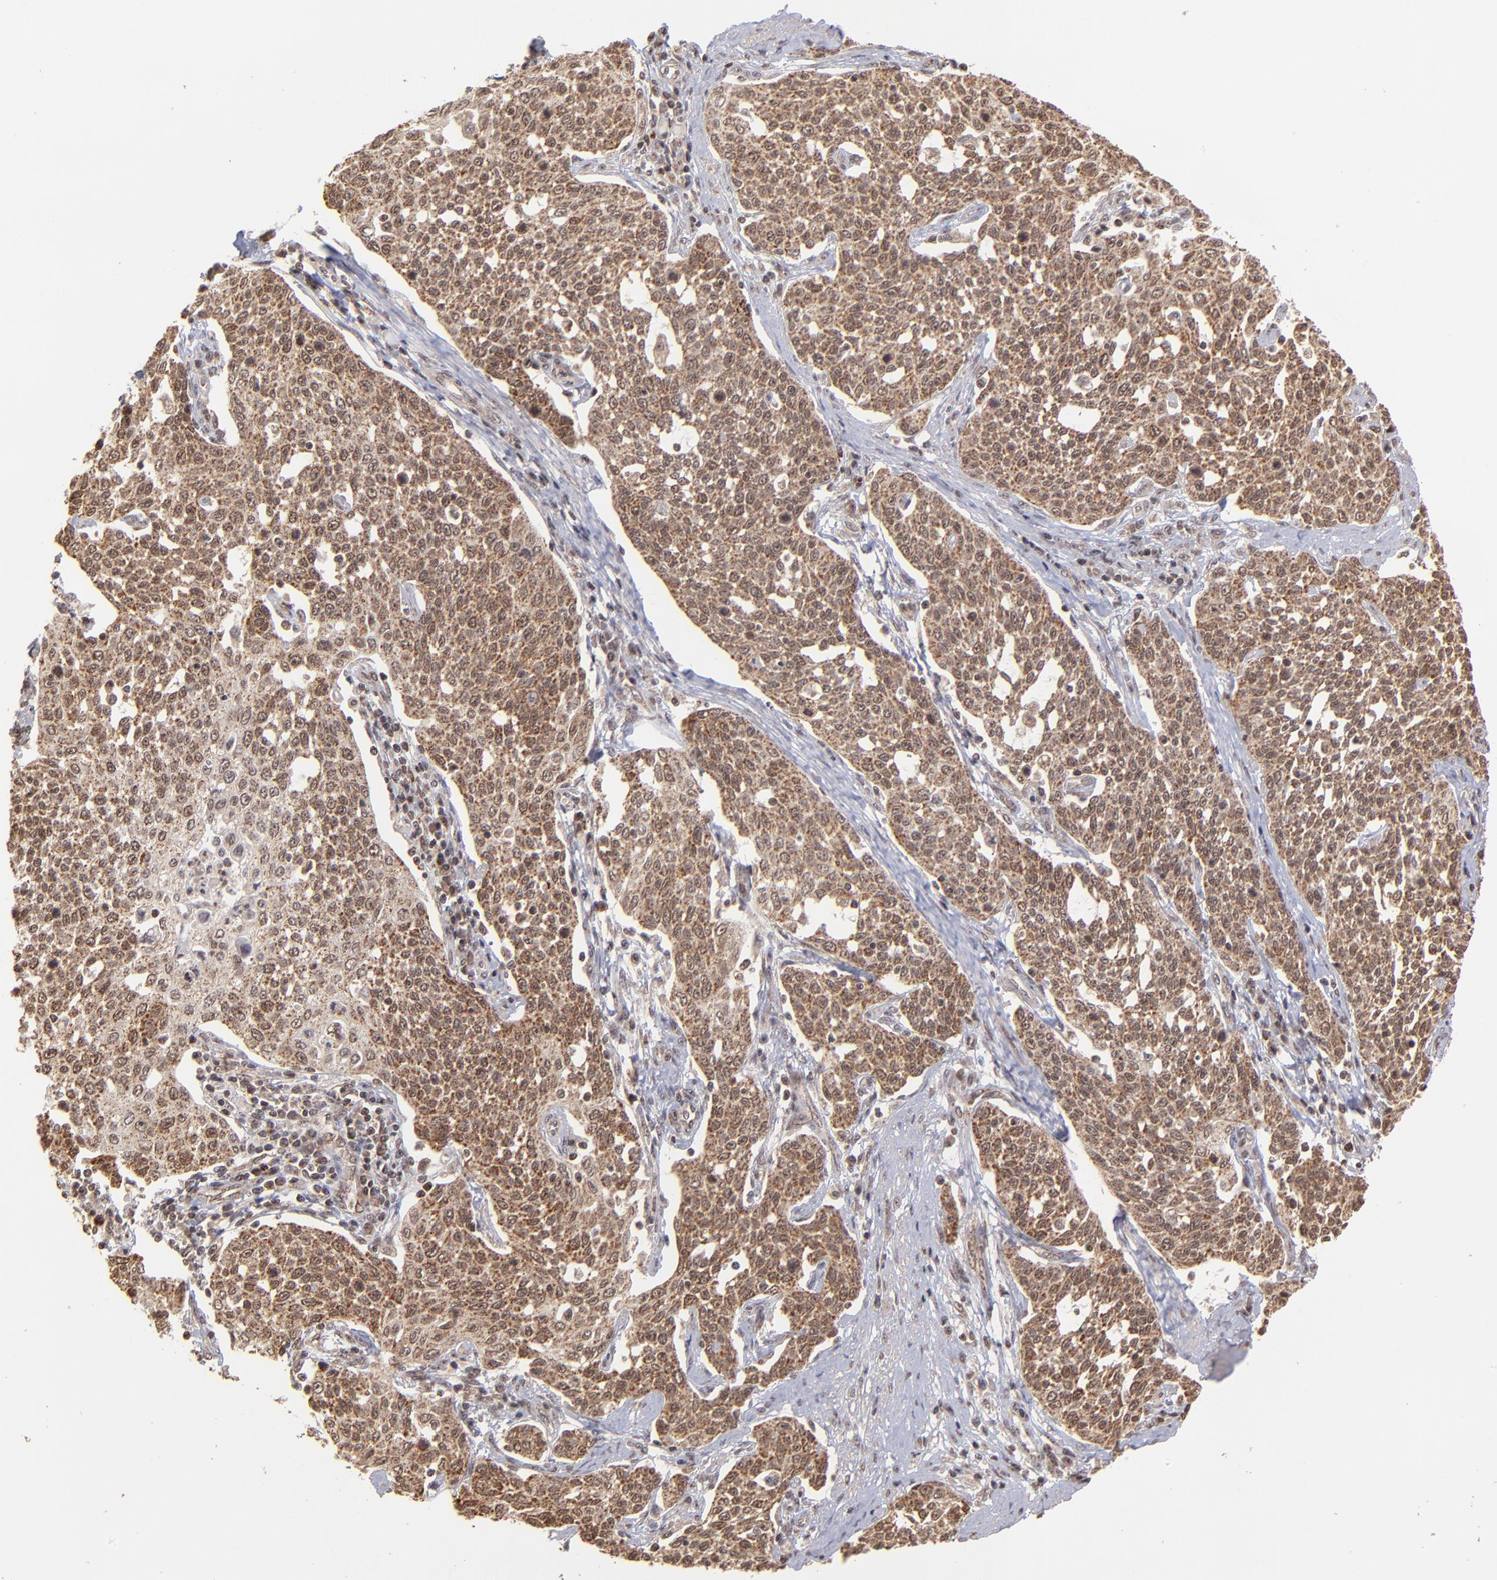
{"staining": {"intensity": "strong", "quantity": ">75%", "location": "cytoplasmic/membranous"}, "tissue": "cervical cancer", "cell_type": "Tumor cells", "image_type": "cancer", "snomed": [{"axis": "morphology", "description": "Squamous cell carcinoma, NOS"}, {"axis": "topography", "description": "Cervix"}], "caption": "IHC (DAB (3,3'-diaminobenzidine)) staining of cervical cancer displays strong cytoplasmic/membranous protein positivity in about >75% of tumor cells.", "gene": "MED15", "patient": {"sex": "female", "age": 34}}